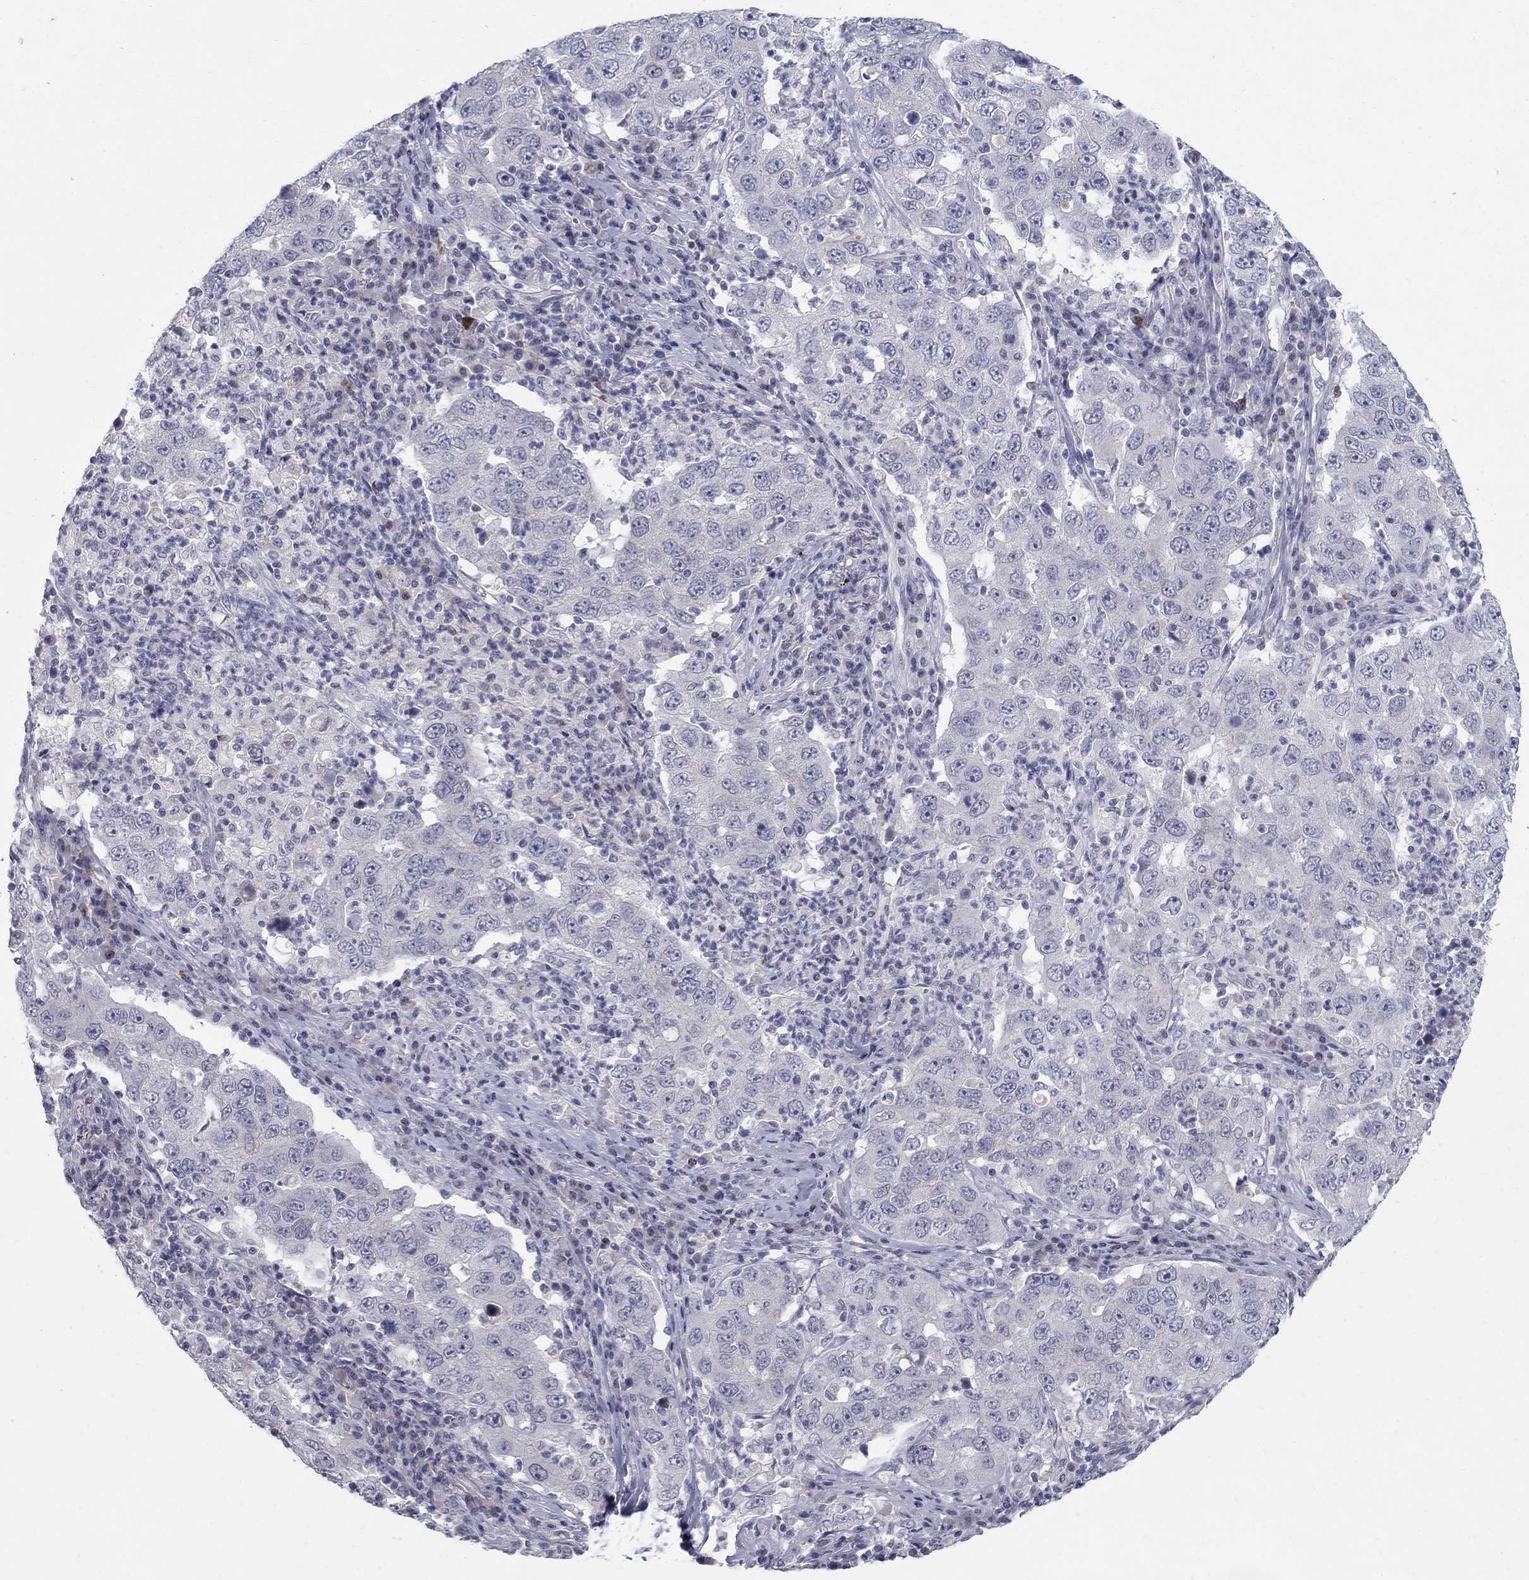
{"staining": {"intensity": "negative", "quantity": "none", "location": "none"}, "tissue": "lung cancer", "cell_type": "Tumor cells", "image_type": "cancer", "snomed": [{"axis": "morphology", "description": "Adenocarcinoma, NOS"}, {"axis": "topography", "description": "Lung"}], "caption": "Immunohistochemical staining of human lung cancer (adenocarcinoma) shows no significant expression in tumor cells.", "gene": "NTRK2", "patient": {"sex": "male", "age": 73}}